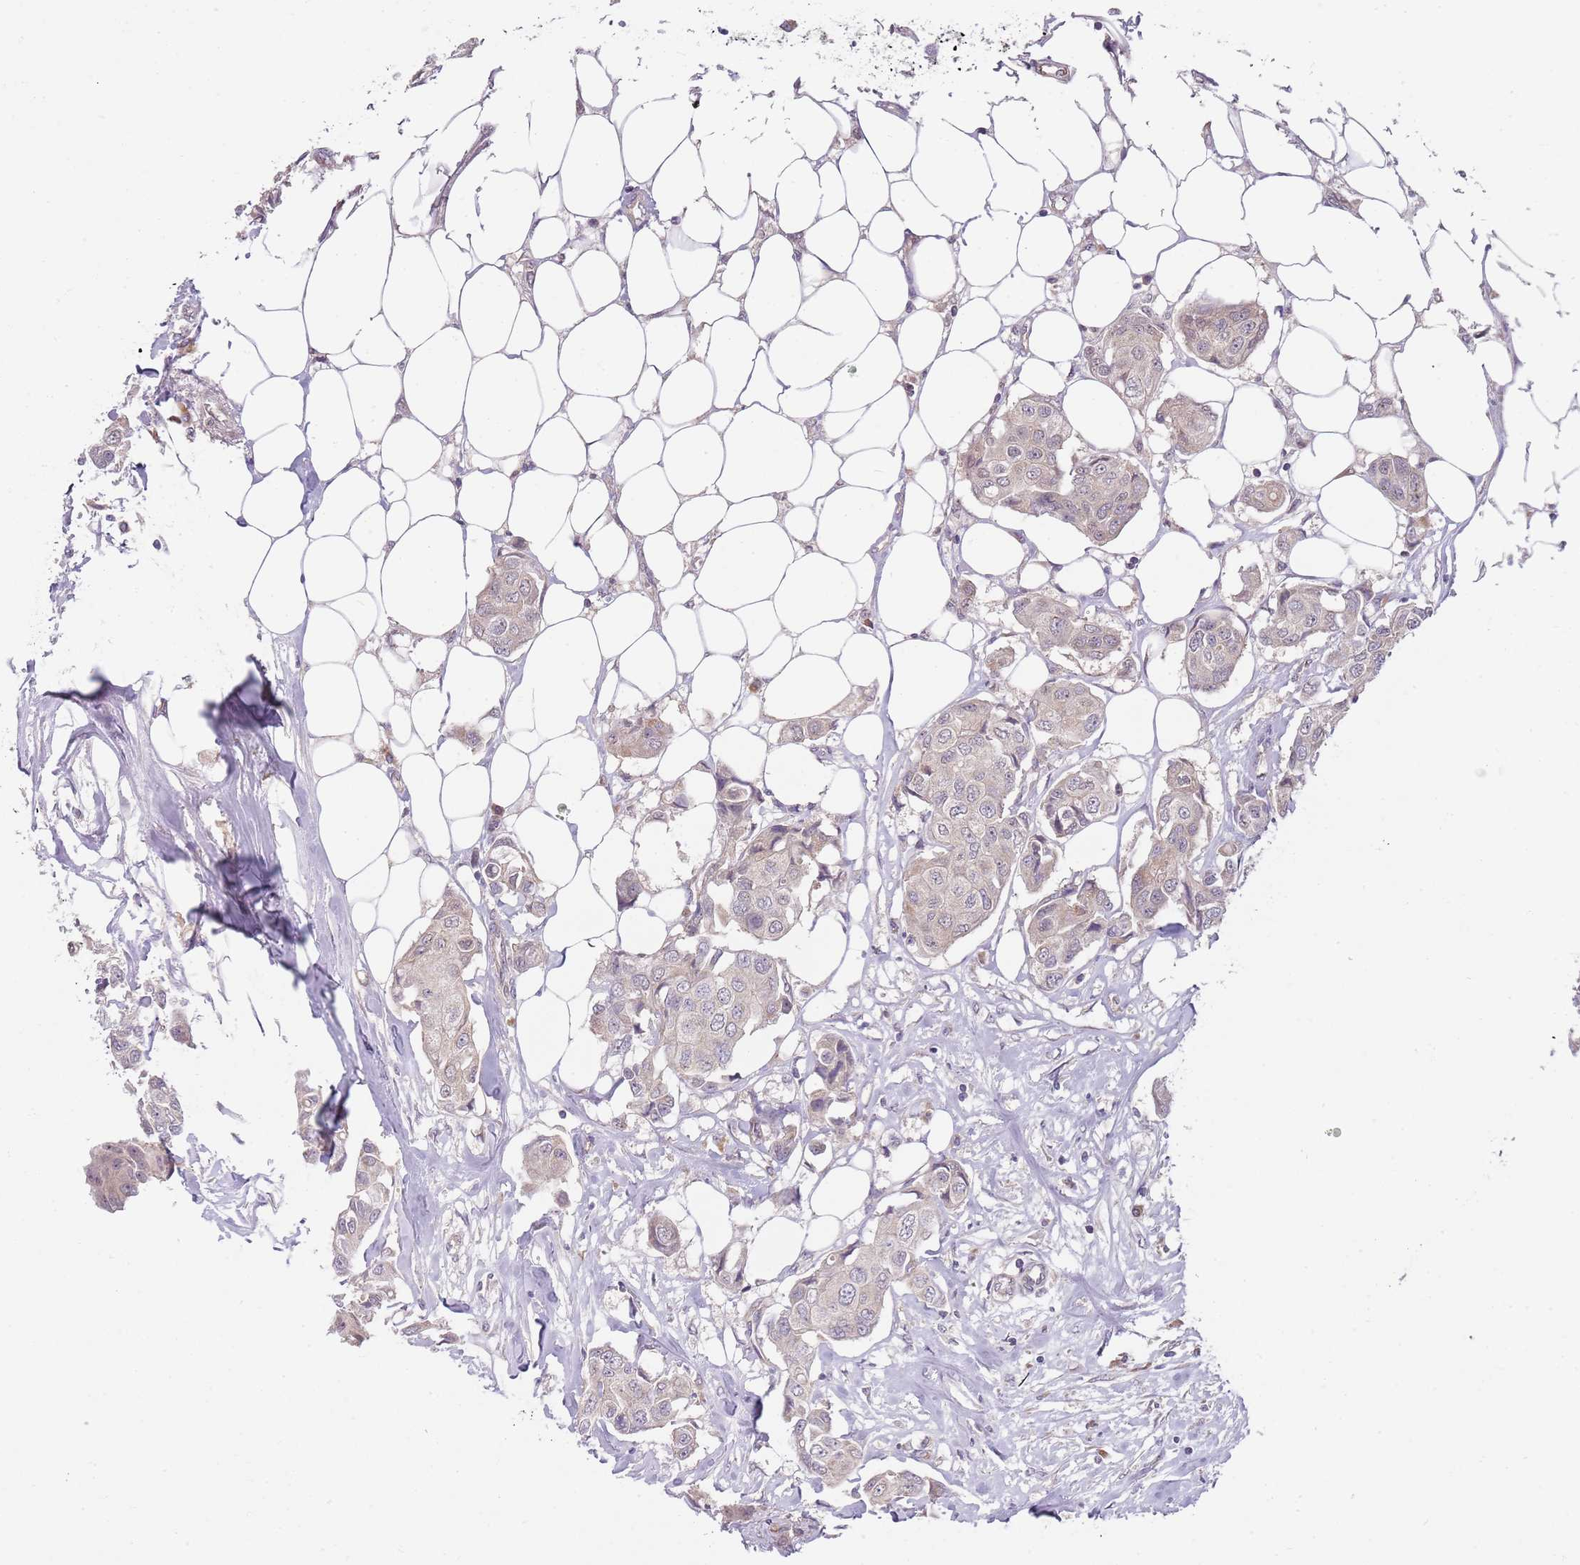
{"staining": {"intensity": "negative", "quantity": "none", "location": "none"}, "tissue": "breast cancer", "cell_type": "Tumor cells", "image_type": "cancer", "snomed": [{"axis": "morphology", "description": "Duct carcinoma"}, {"axis": "topography", "description": "Breast"}, {"axis": "topography", "description": "Lymph node"}], "caption": "Immunohistochemistry (IHC) image of human breast cancer stained for a protein (brown), which displays no positivity in tumor cells.", "gene": "SKOR2", "patient": {"sex": "female", "age": 80}}